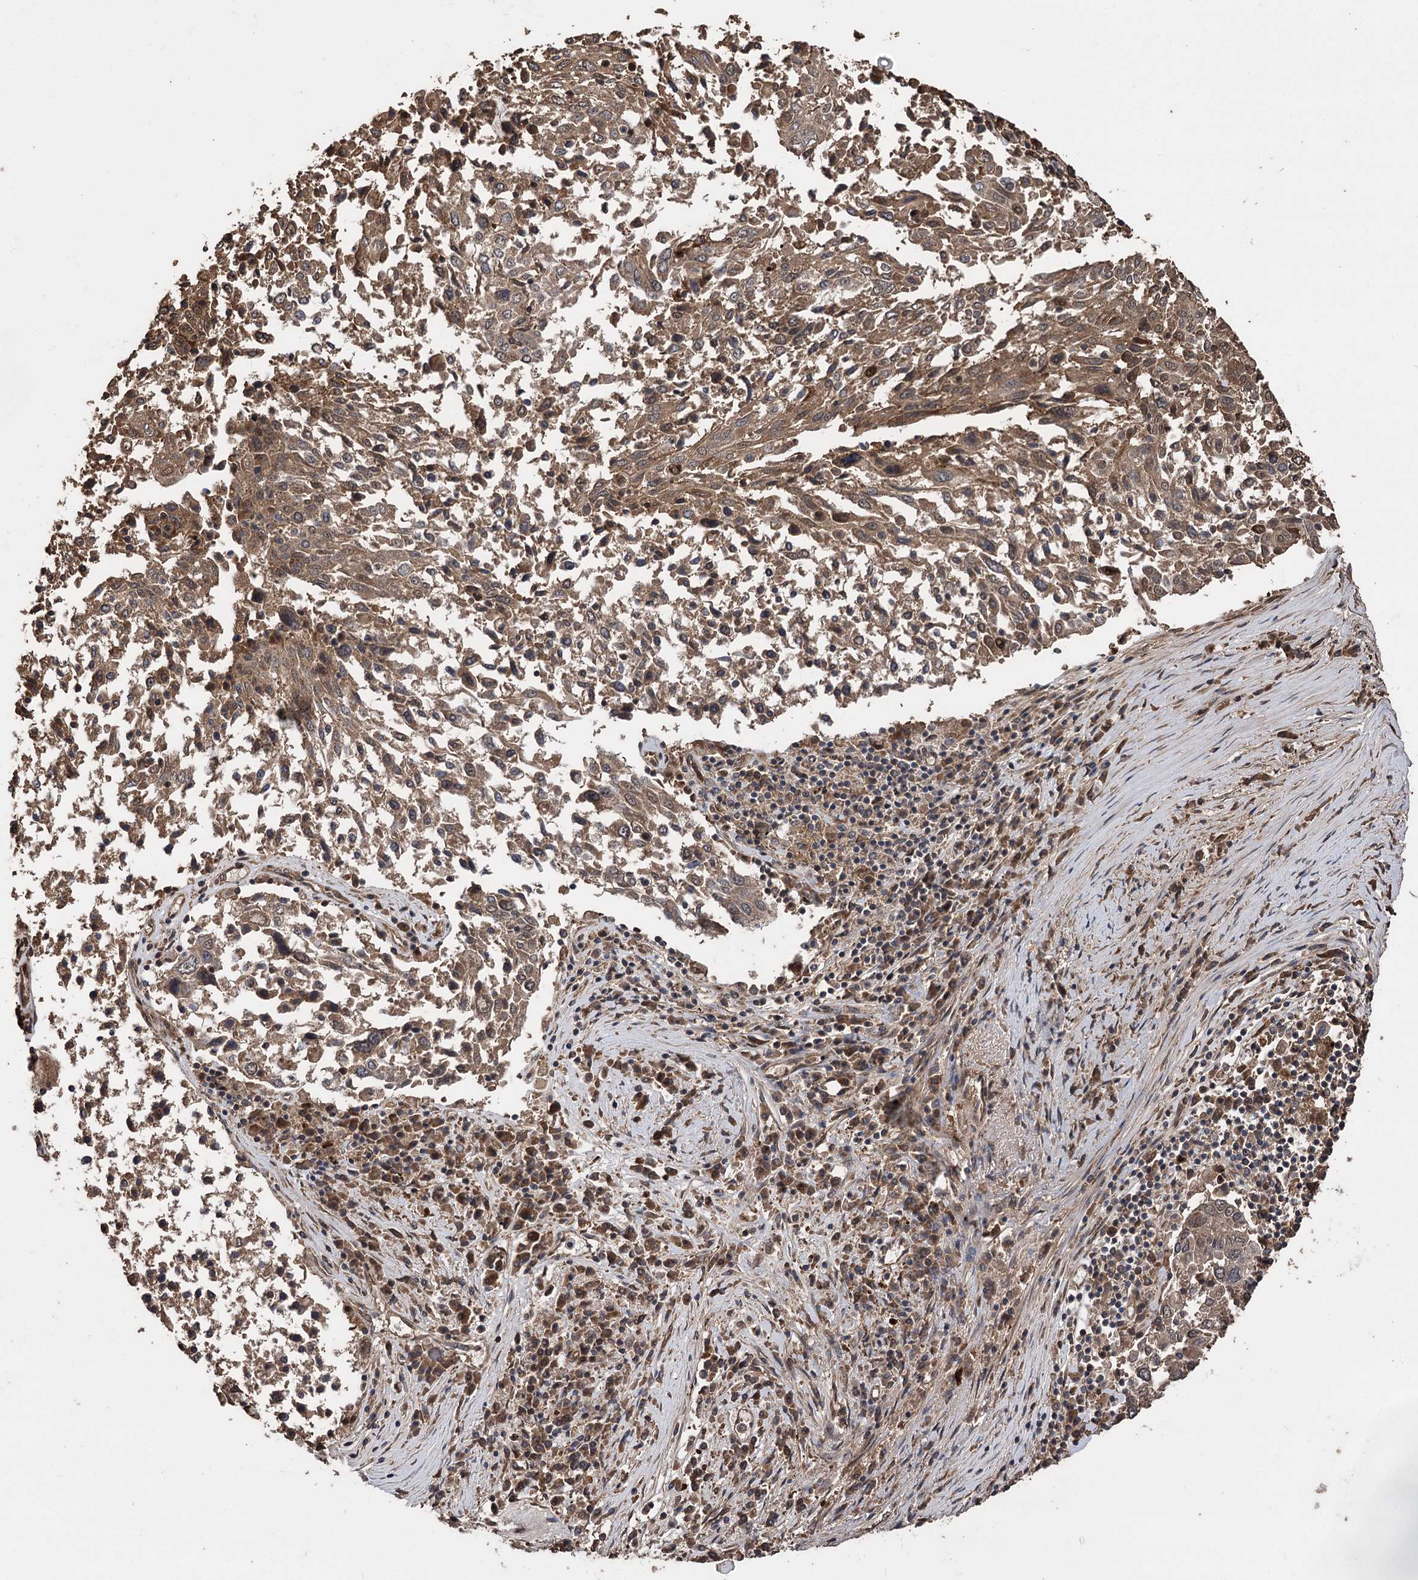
{"staining": {"intensity": "moderate", "quantity": ">75%", "location": "cytoplasmic/membranous"}, "tissue": "lung cancer", "cell_type": "Tumor cells", "image_type": "cancer", "snomed": [{"axis": "morphology", "description": "Squamous cell carcinoma, NOS"}, {"axis": "topography", "description": "Lung"}], "caption": "A histopathology image of lung cancer stained for a protein reveals moderate cytoplasmic/membranous brown staining in tumor cells.", "gene": "RASSF3", "patient": {"sex": "male", "age": 65}}